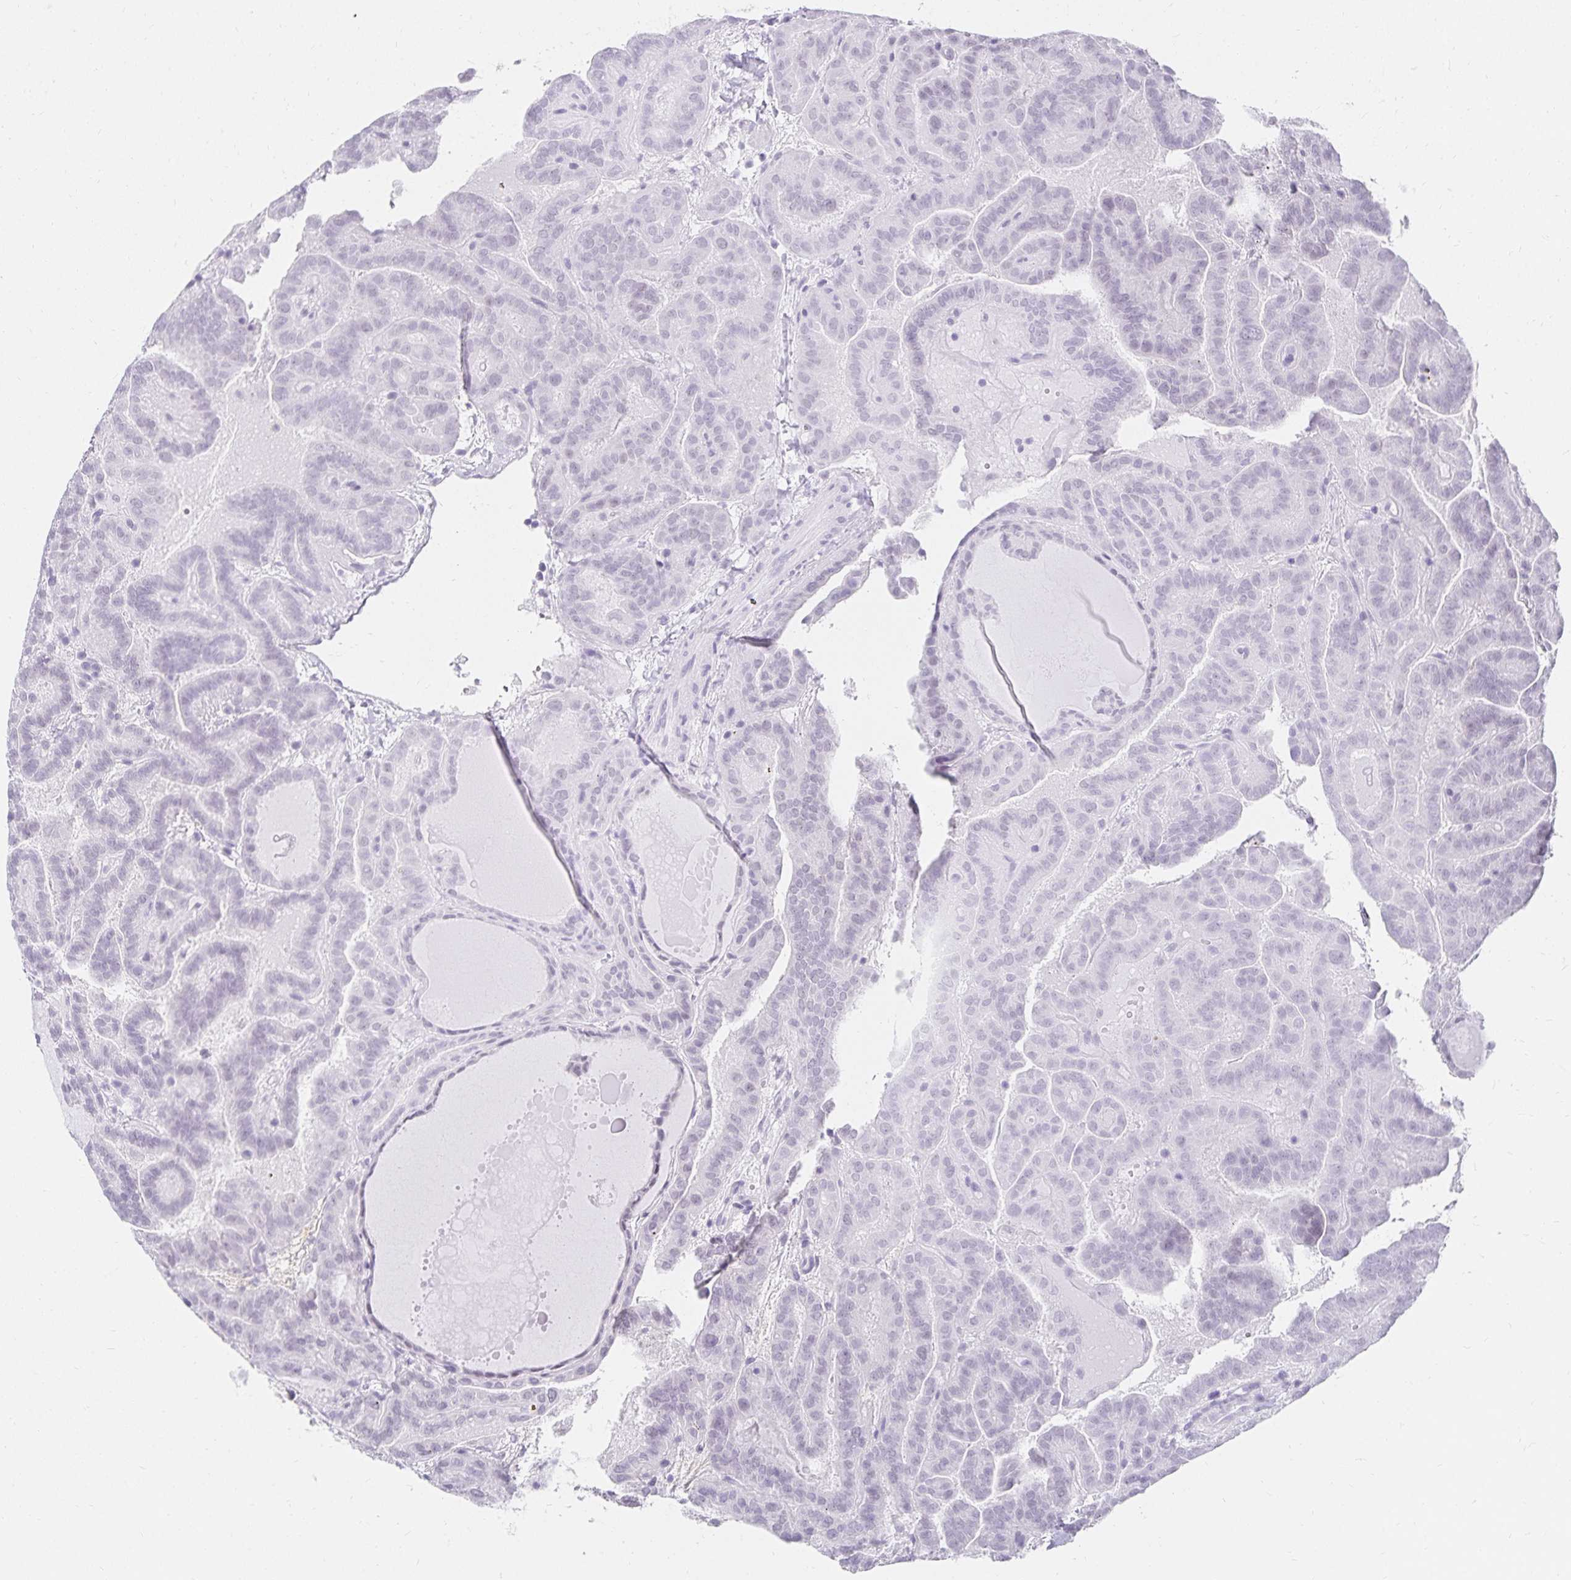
{"staining": {"intensity": "negative", "quantity": "none", "location": "none"}, "tissue": "thyroid cancer", "cell_type": "Tumor cells", "image_type": "cancer", "snomed": [{"axis": "morphology", "description": "Papillary adenocarcinoma, NOS"}, {"axis": "topography", "description": "Thyroid gland"}], "caption": "Tumor cells show no significant protein expression in thyroid papillary adenocarcinoma.", "gene": "C20orf85", "patient": {"sex": "female", "age": 46}}